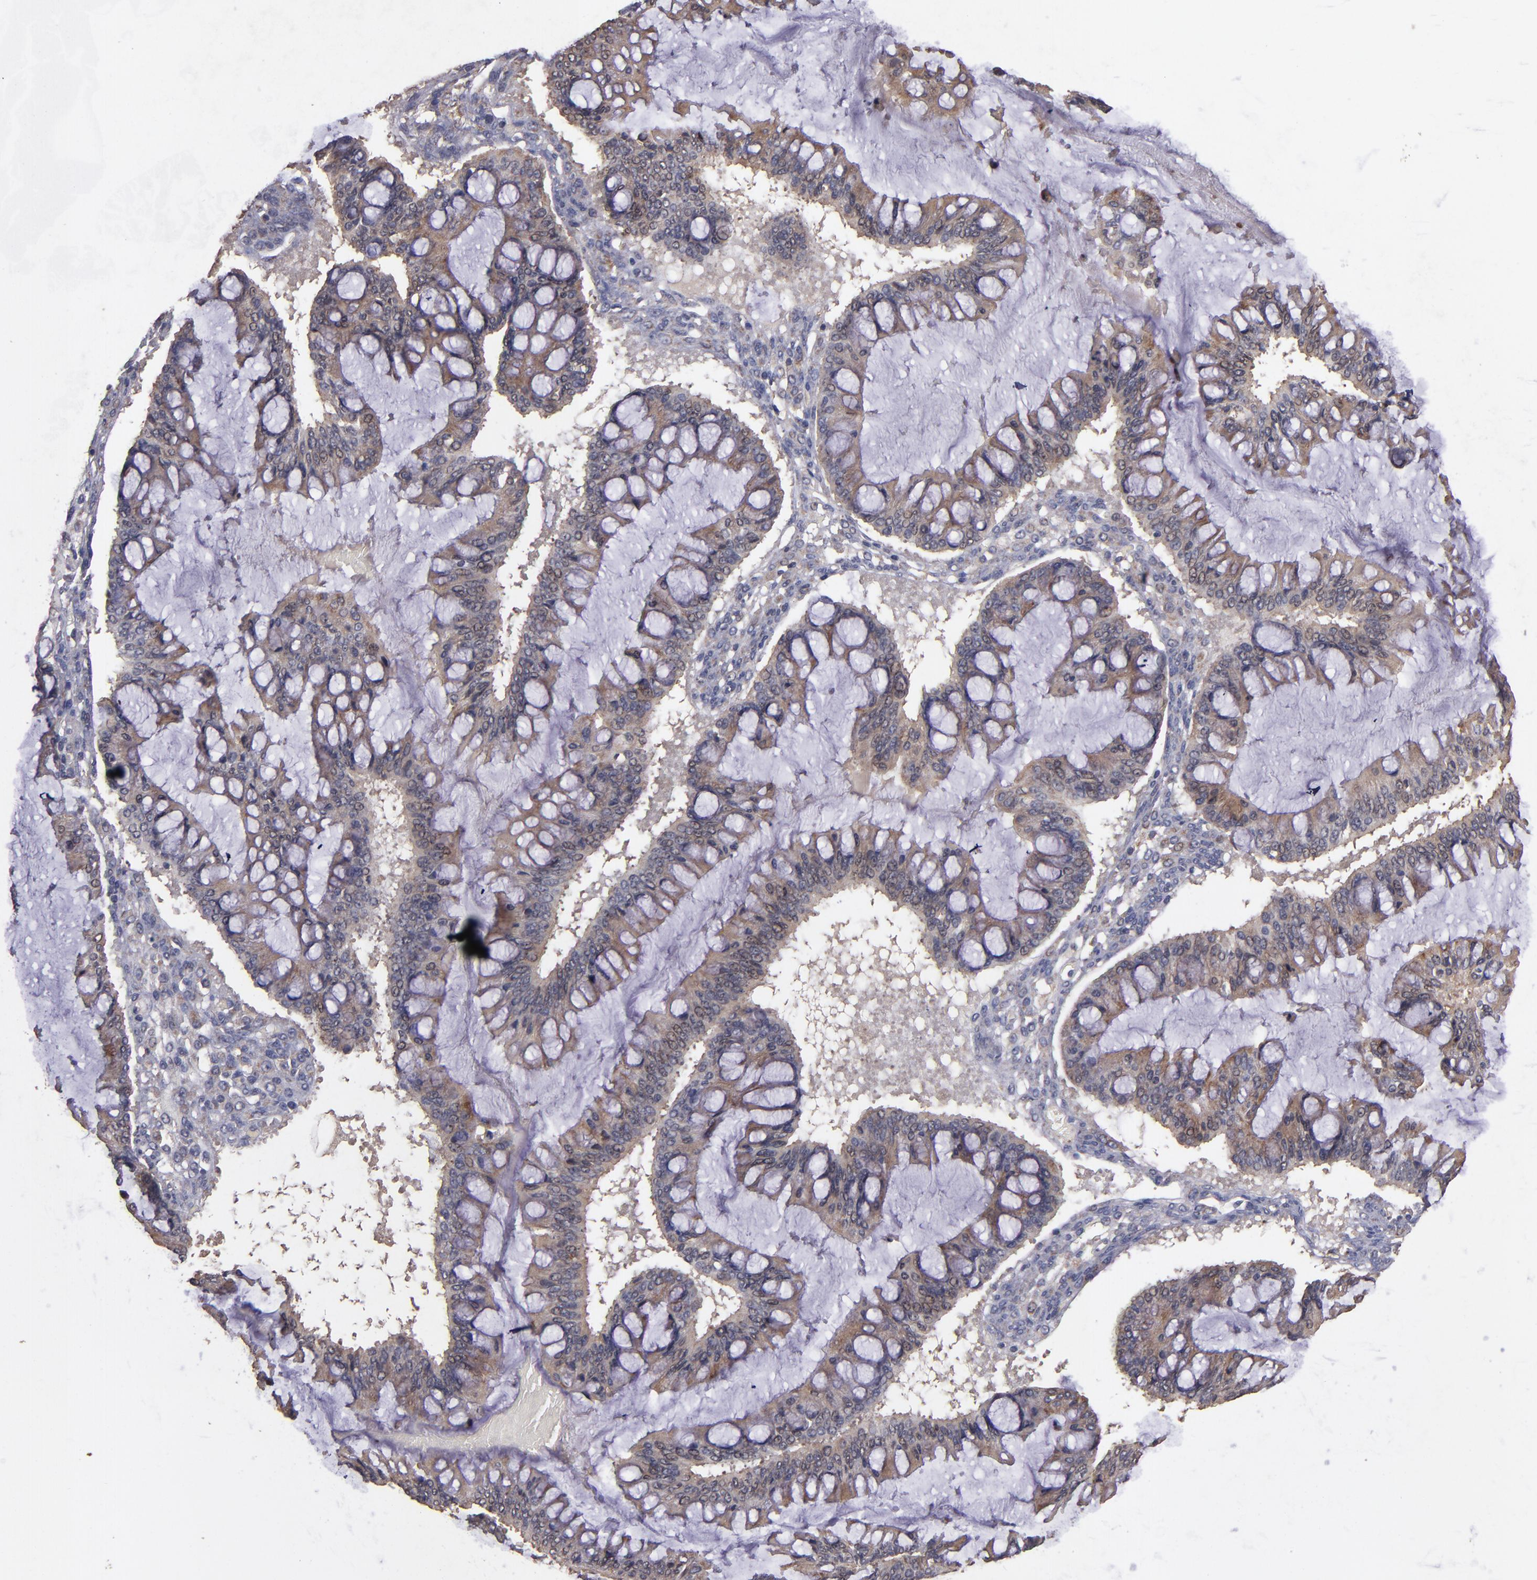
{"staining": {"intensity": "weak", "quantity": ">75%", "location": "cytoplasmic/membranous"}, "tissue": "ovarian cancer", "cell_type": "Tumor cells", "image_type": "cancer", "snomed": [{"axis": "morphology", "description": "Cystadenocarcinoma, mucinous, NOS"}, {"axis": "topography", "description": "Ovary"}], "caption": "Ovarian cancer stained with DAB immunohistochemistry shows low levels of weak cytoplasmic/membranous positivity in approximately >75% of tumor cells. The staining is performed using DAB (3,3'-diaminobenzidine) brown chromogen to label protein expression. The nuclei are counter-stained blue using hematoxylin.", "gene": "TIMM9", "patient": {"sex": "female", "age": 73}}